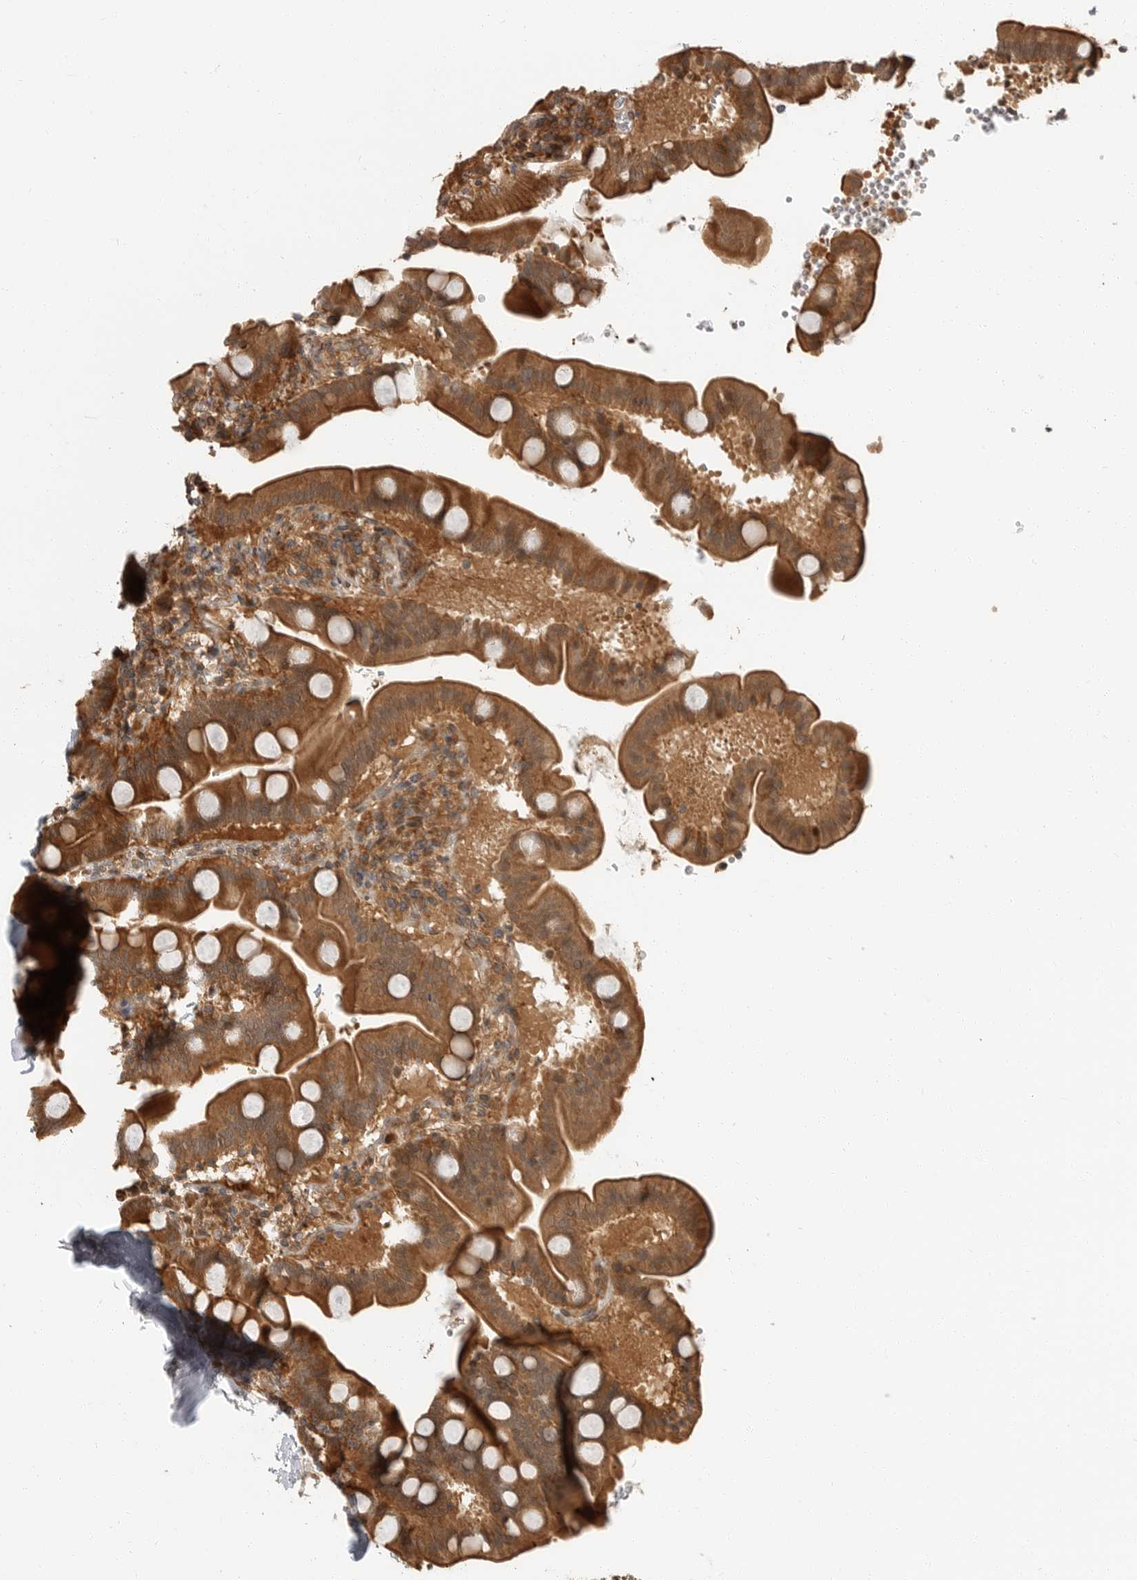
{"staining": {"intensity": "moderate", "quantity": ">75%", "location": "cytoplasmic/membranous"}, "tissue": "duodenum", "cell_type": "Glandular cells", "image_type": "normal", "snomed": [{"axis": "morphology", "description": "Normal tissue, NOS"}, {"axis": "topography", "description": "Duodenum"}], "caption": "A high-resolution image shows immunohistochemistry staining of unremarkable duodenum, which shows moderate cytoplasmic/membranous expression in approximately >75% of glandular cells.", "gene": "ERN1", "patient": {"sex": "male", "age": 54}}